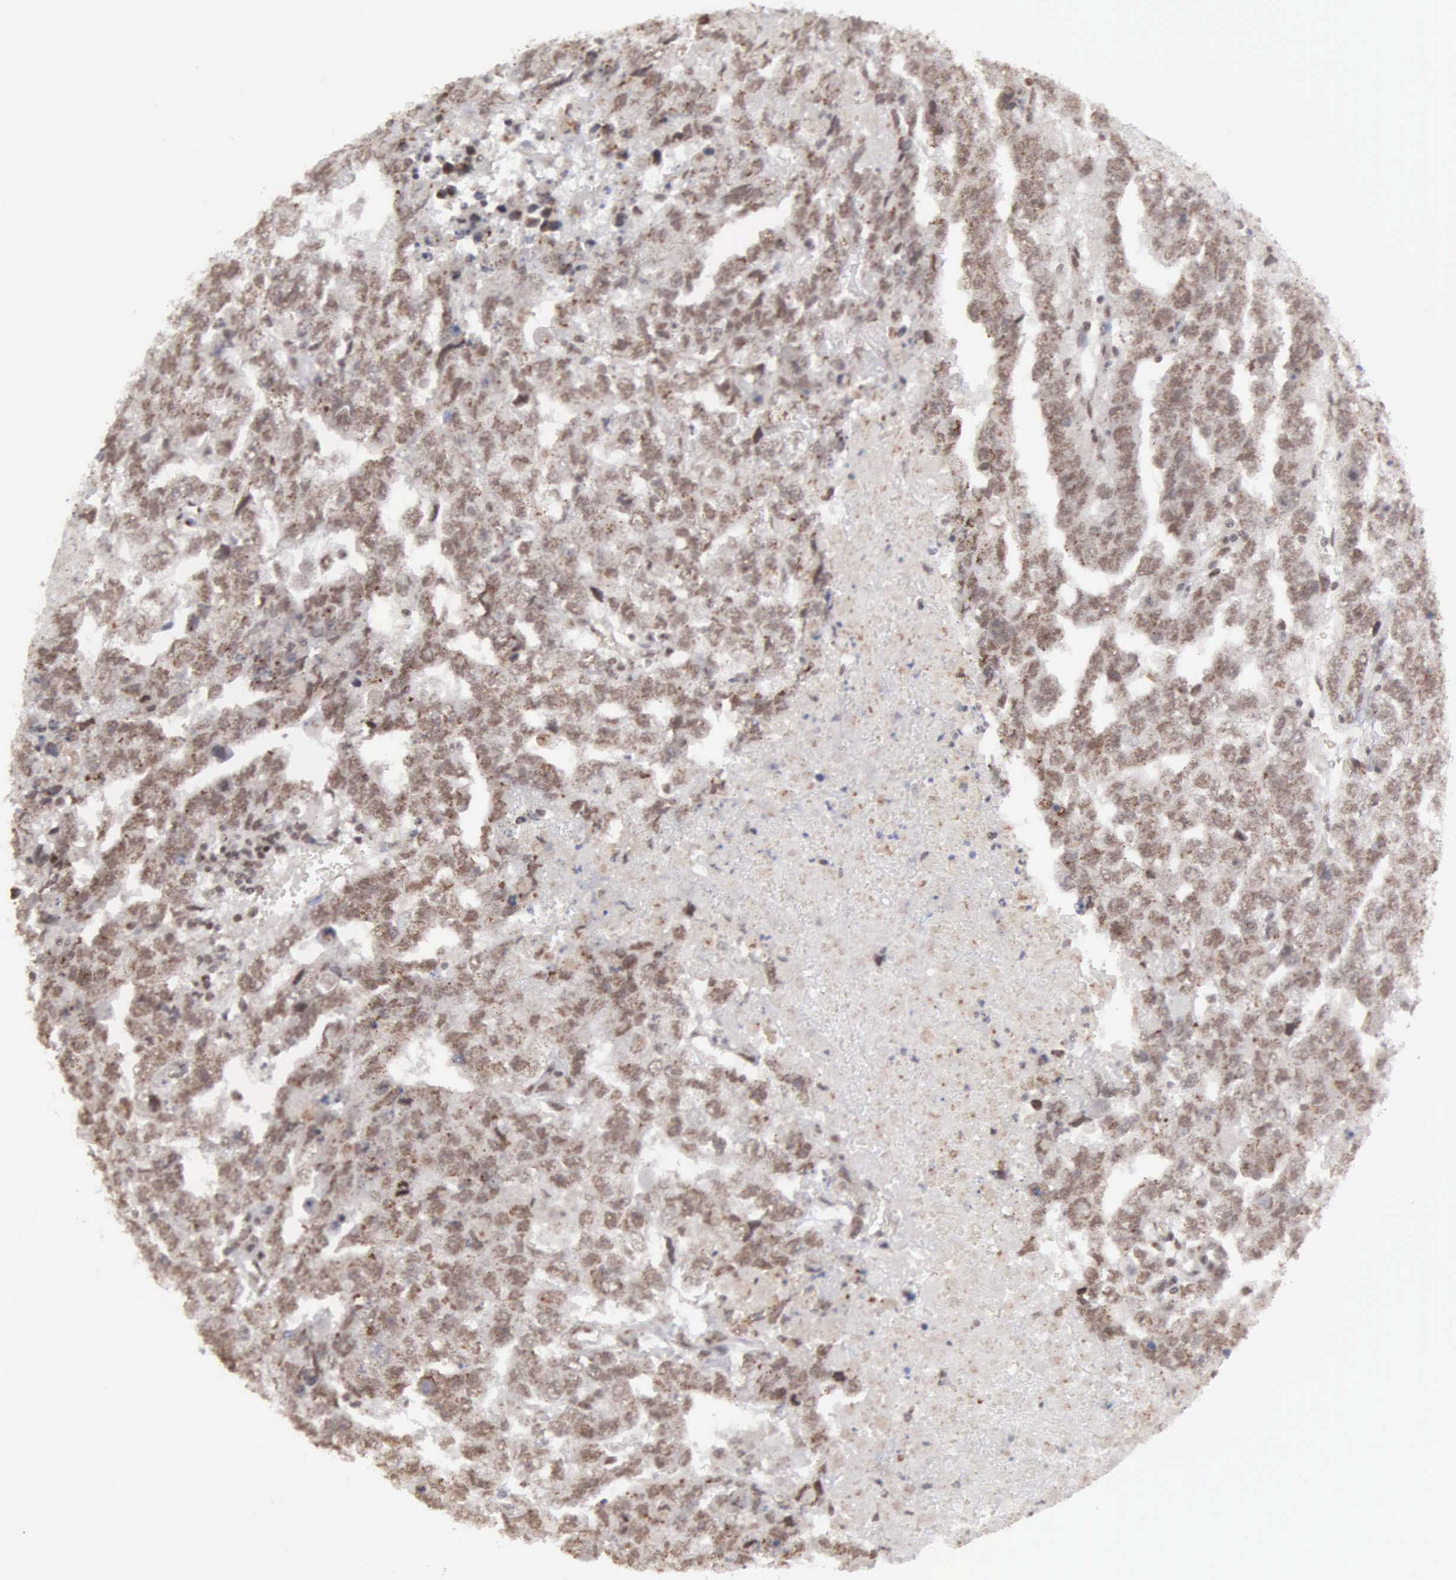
{"staining": {"intensity": "moderate", "quantity": ">75%", "location": "cytoplasmic/membranous,nuclear"}, "tissue": "testis cancer", "cell_type": "Tumor cells", "image_type": "cancer", "snomed": [{"axis": "morphology", "description": "Carcinoma, Embryonal, NOS"}, {"axis": "topography", "description": "Testis"}], "caption": "Moderate cytoplasmic/membranous and nuclear expression for a protein is present in approximately >75% of tumor cells of testis embryonal carcinoma using immunohistochemistry.", "gene": "GTF2A1", "patient": {"sex": "male", "age": 36}}